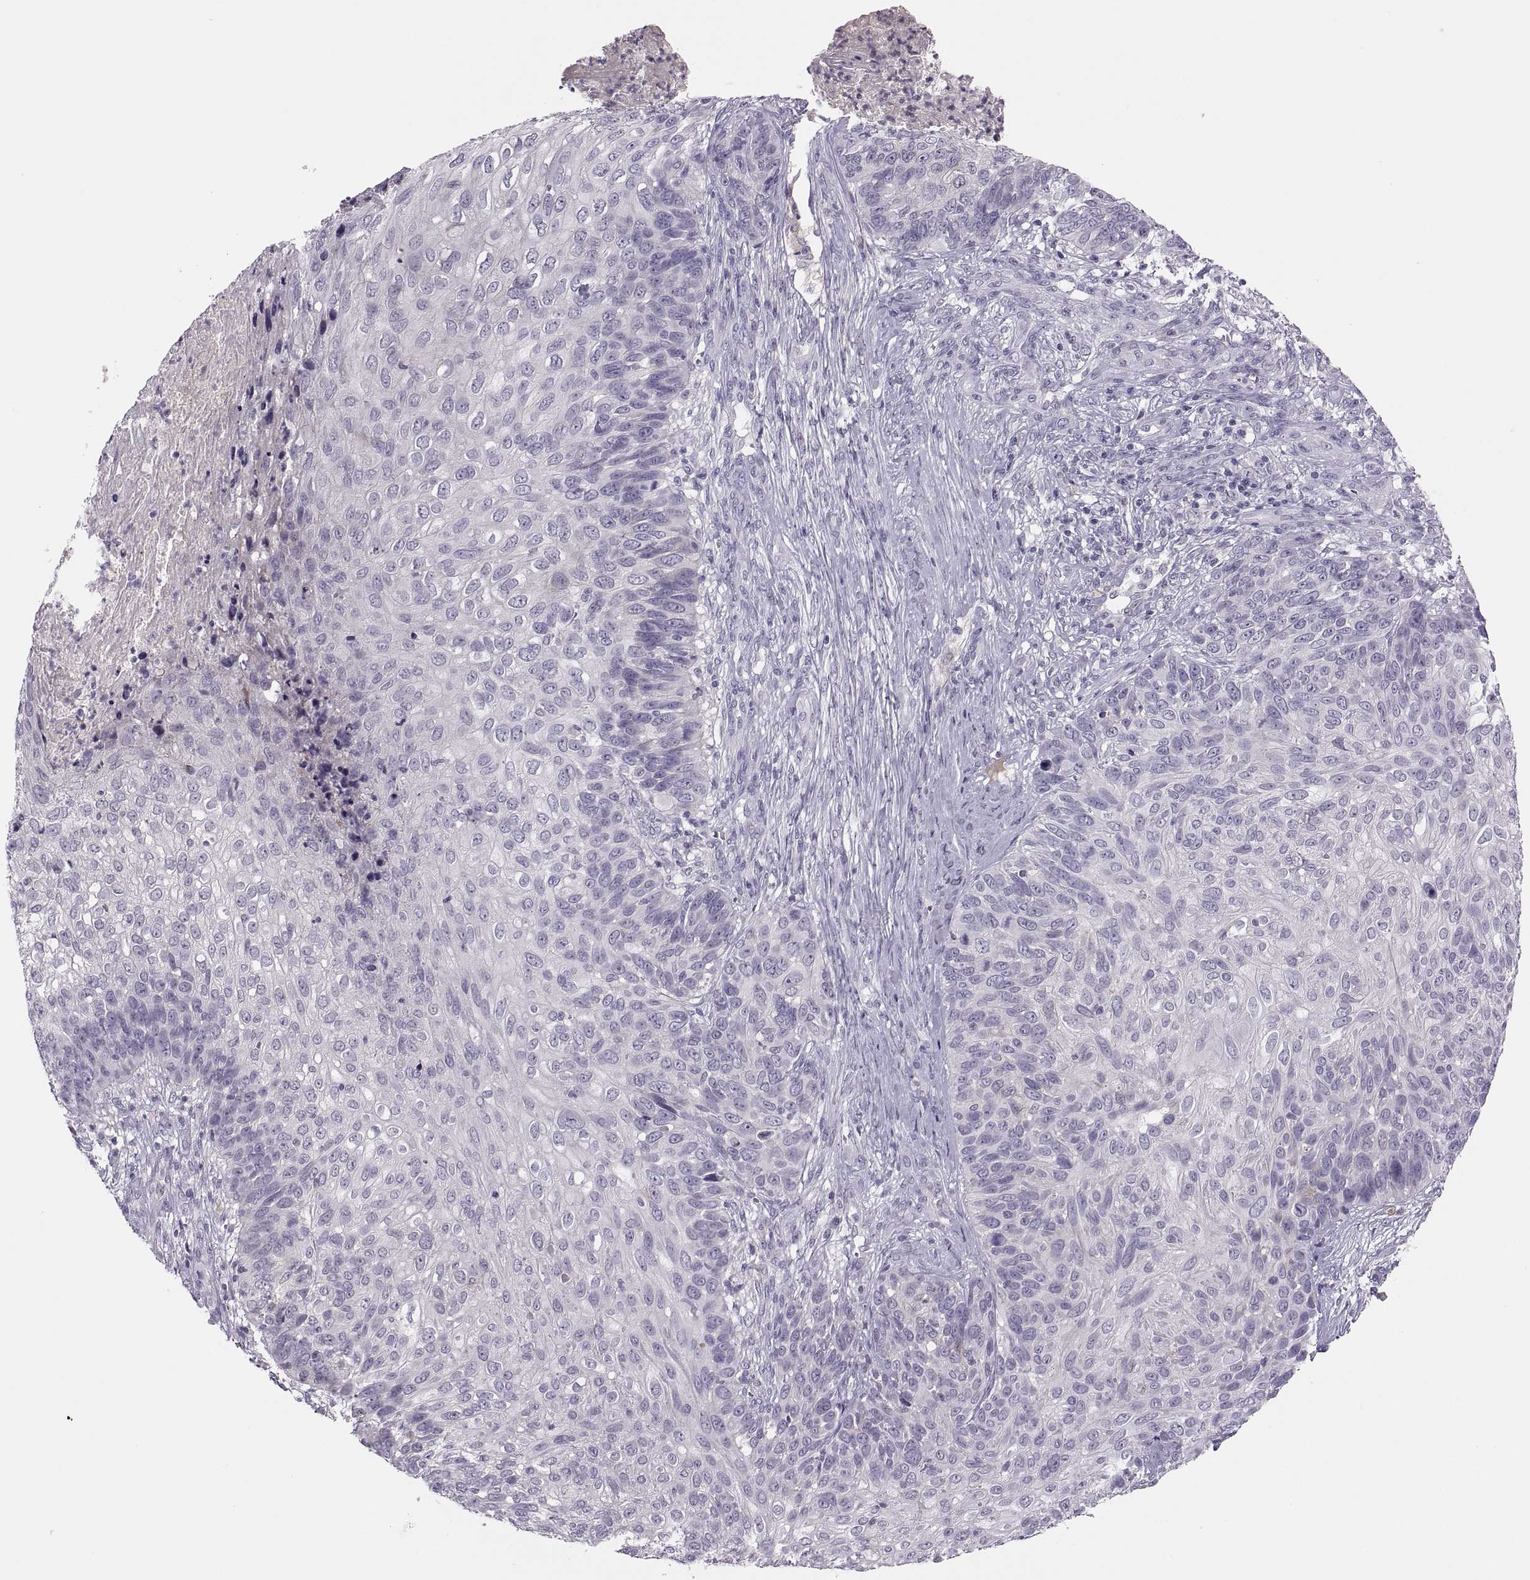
{"staining": {"intensity": "negative", "quantity": "none", "location": "none"}, "tissue": "skin cancer", "cell_type": "Tumor cells", "image_type": "cancer", "snomed": [{"axis": "morphology", "description": "Squamous cell carcinoma, NOS"}, {"axis": "topography", "description": "Skin"}], "caption": "IHC photomicrograph of skin cancer (squamous cell carcinoma) stained for a protein (brown), which demonstrates no staining in tumor cells.", "gene": "CHCT1", "patient": {"sex": "male", "age": 92}}